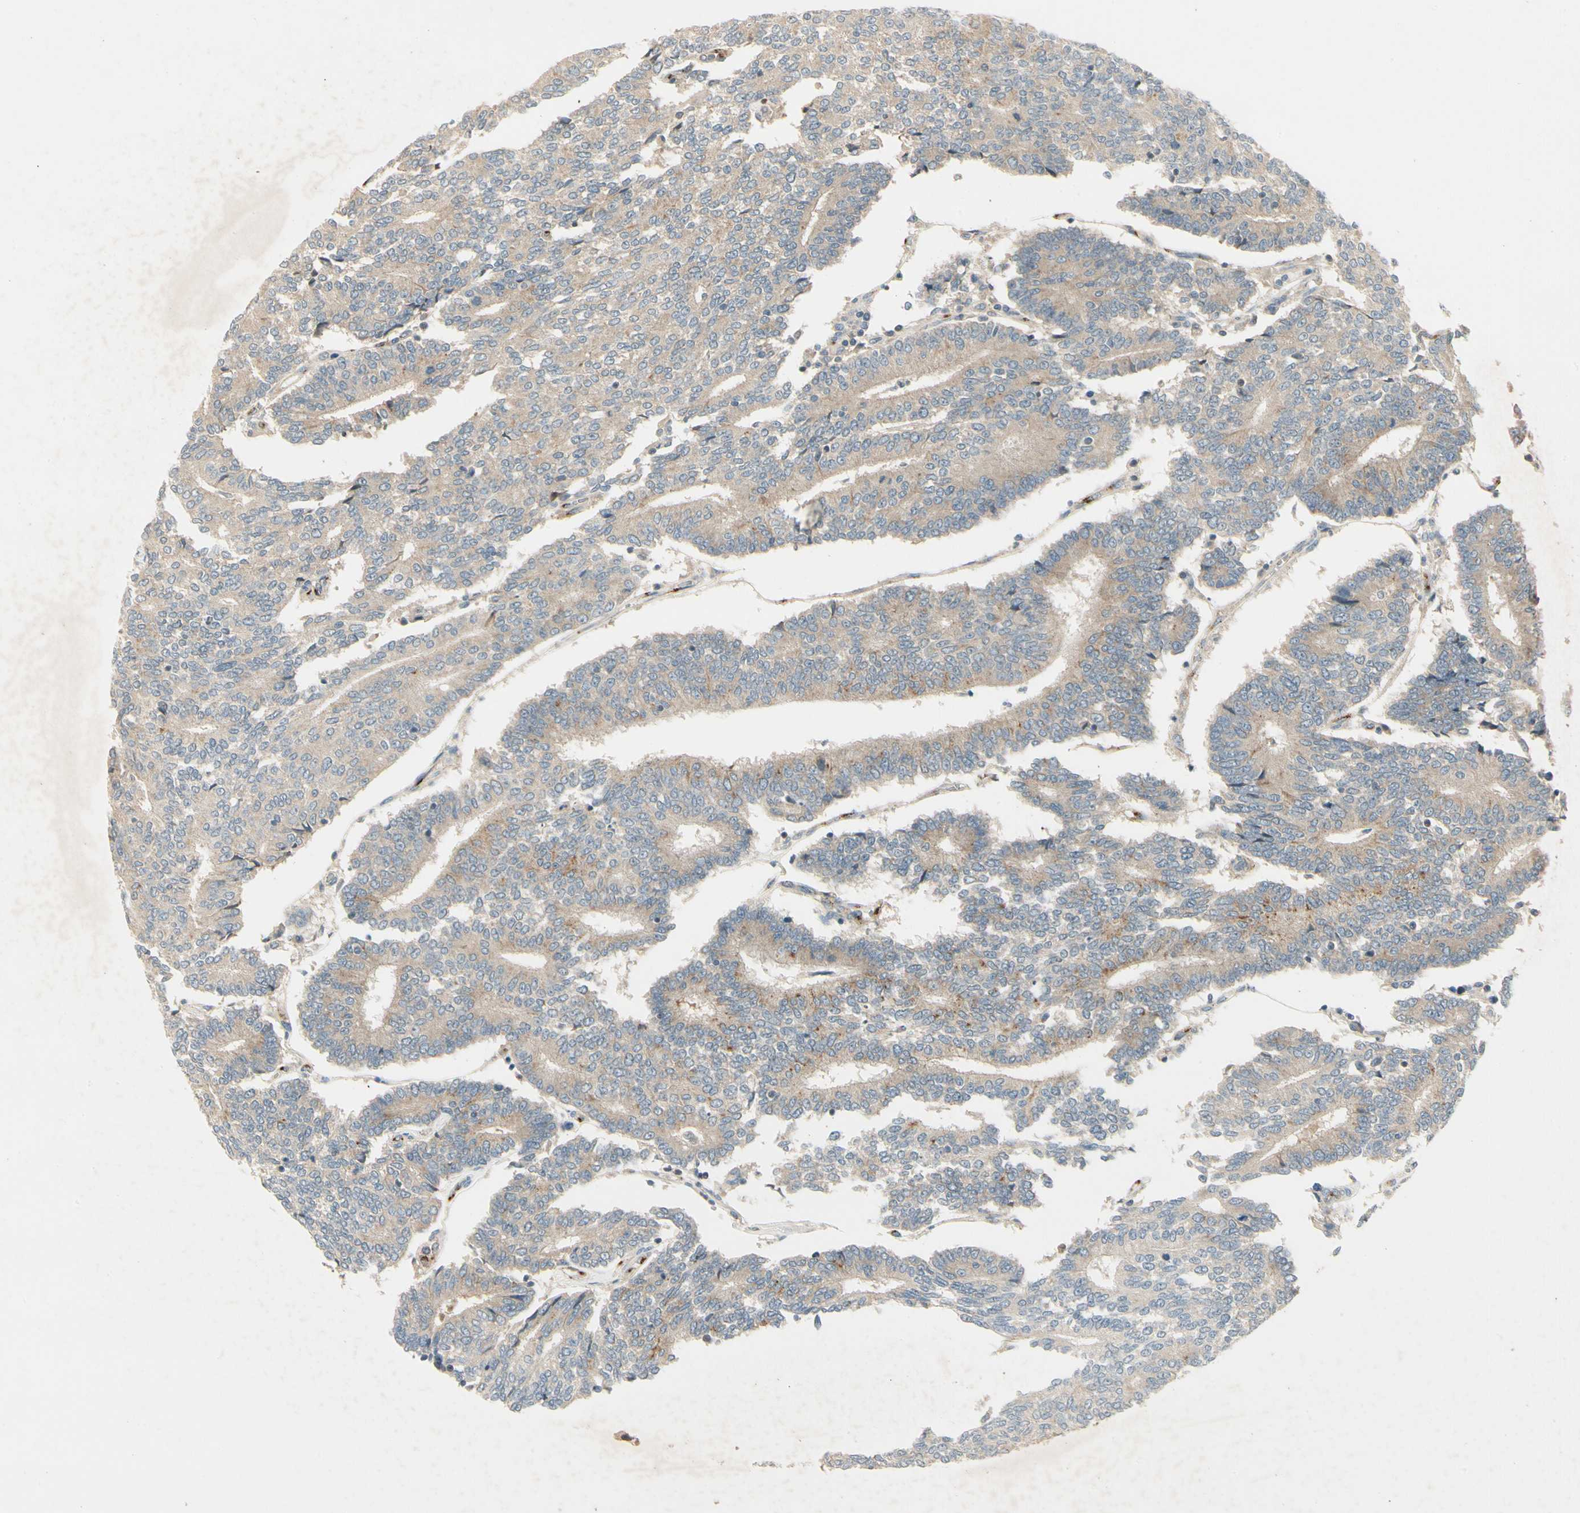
{"staining": {"intensity": "weak", "quantity": ">75%", "location": "cytoplasmic/membranous"}, "tissue": "prostate cancer", "cell_type": "Tumor cells", "image_type": "cancer", "snomed": [{"axis": "morphology", "description": "Adenocarcinoma, High grade"}, {"axis": "topography", "description": "Prostate"}], "caption": "Immunohistochemical staining of prostate cancer demonstrates weak cytoplasmic/membranous protein positivity in about >75% of tumor cells.", "gene": "MANSC1", "patient": {"sex": "male", "age": 55}}